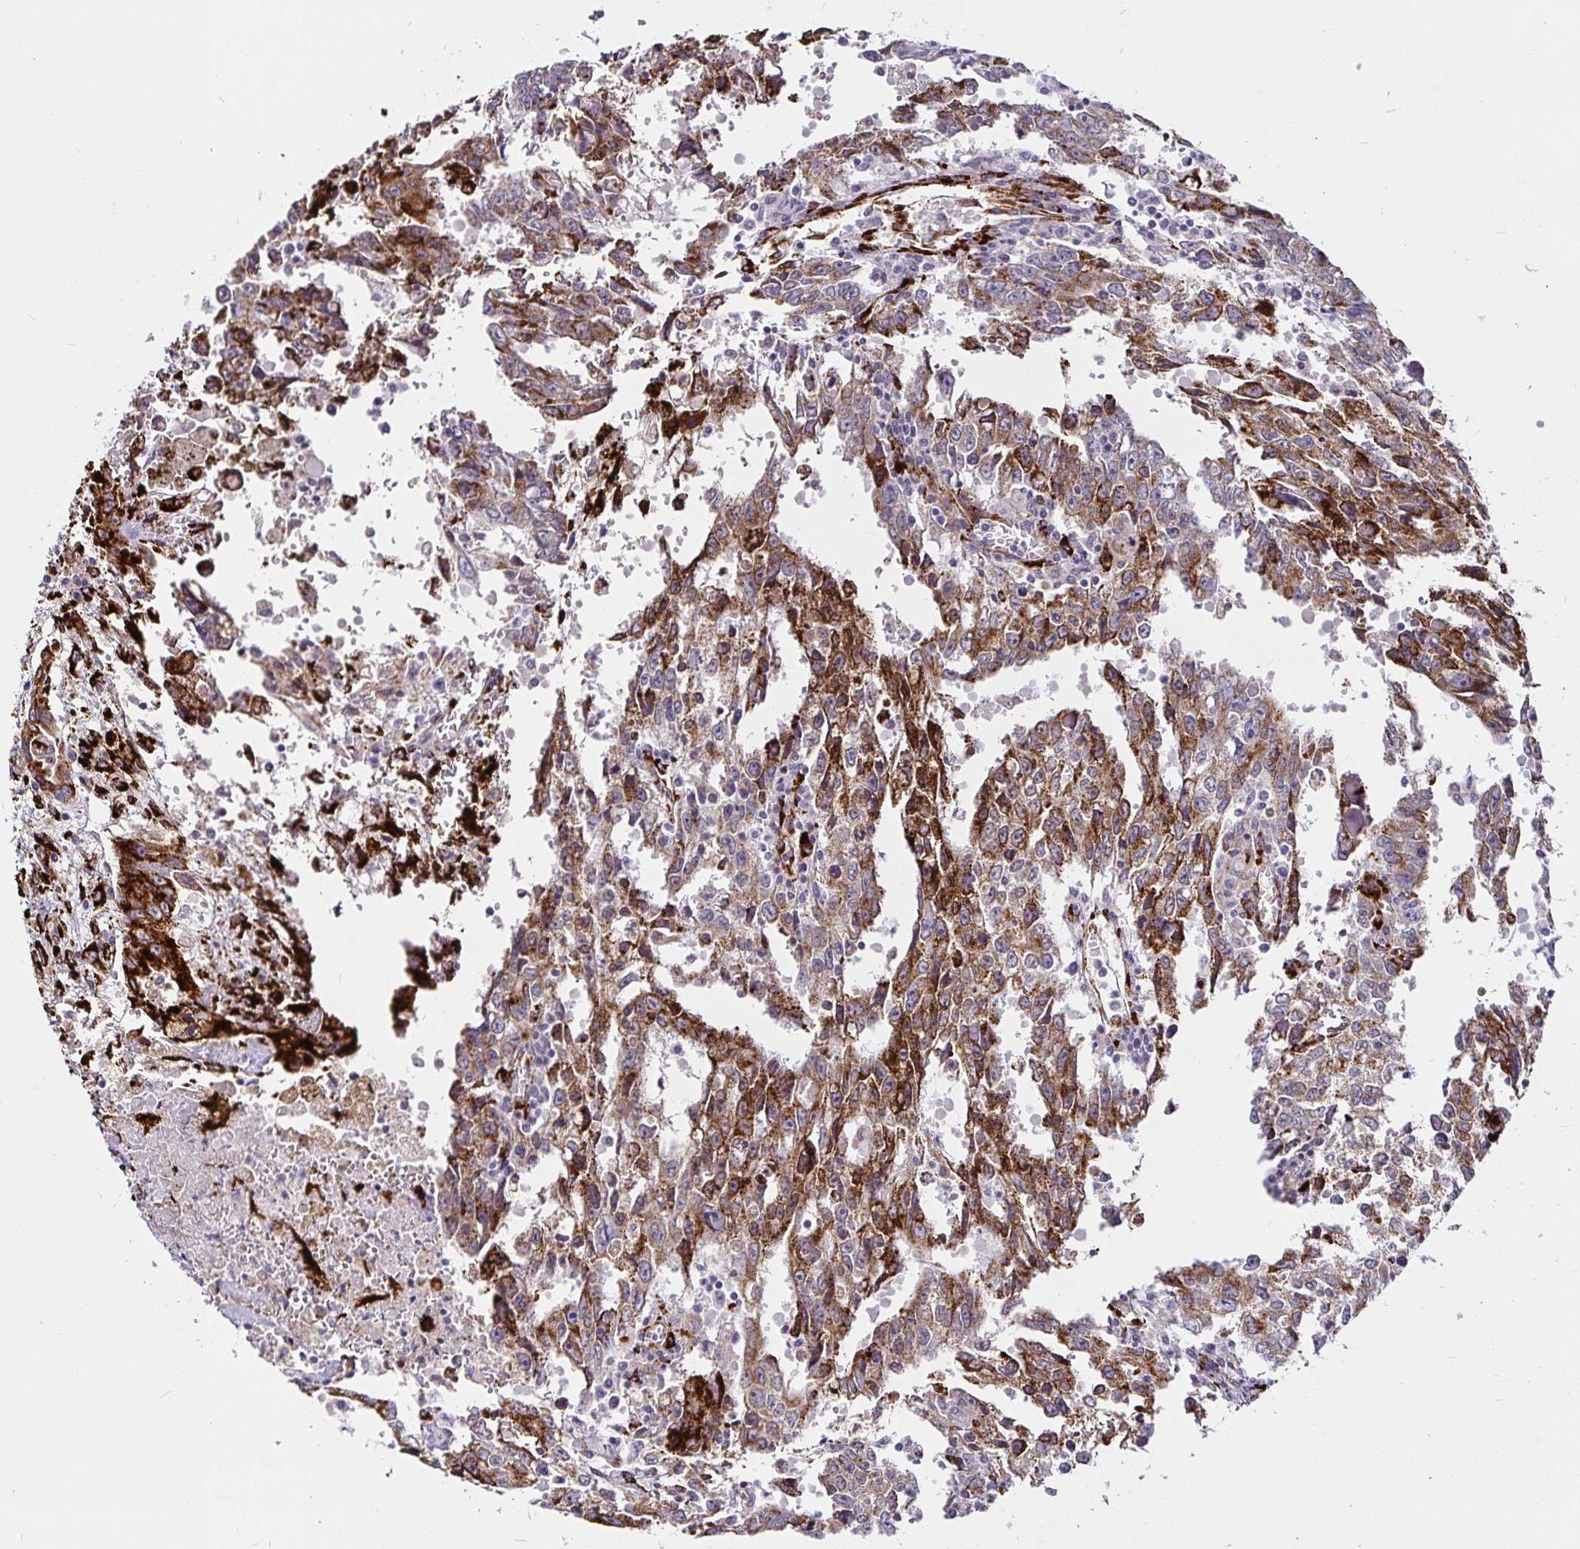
{"staining": {"intensity": "strong", "quantity": "25%-75%", "location": "cytoplasmic/membranous"}, "tissue": "testis cancer", "cell_type": "Tumor cells", "image_type": "cancer", "snomed": [{"axis": "morphology", "description": "Carcinoma, Embryonal, NOS"}, {"axis": "topography", "description": "Testis"}], "caption": "Immunohistochemical staining of human testis cancer (embryonal carcinoma) demonstrates high levels of strong cytoplasmic/membranous protein positivity in about 25%-75% of tumor cells. (Stains: DAB (3,3'-diaminobenzidine) in brown, nuclei in blue, Microscopy: brightfield microscopy at high magnification).", "gene": "P4HA2", "patient": {"sex": "male", "age": 22}}